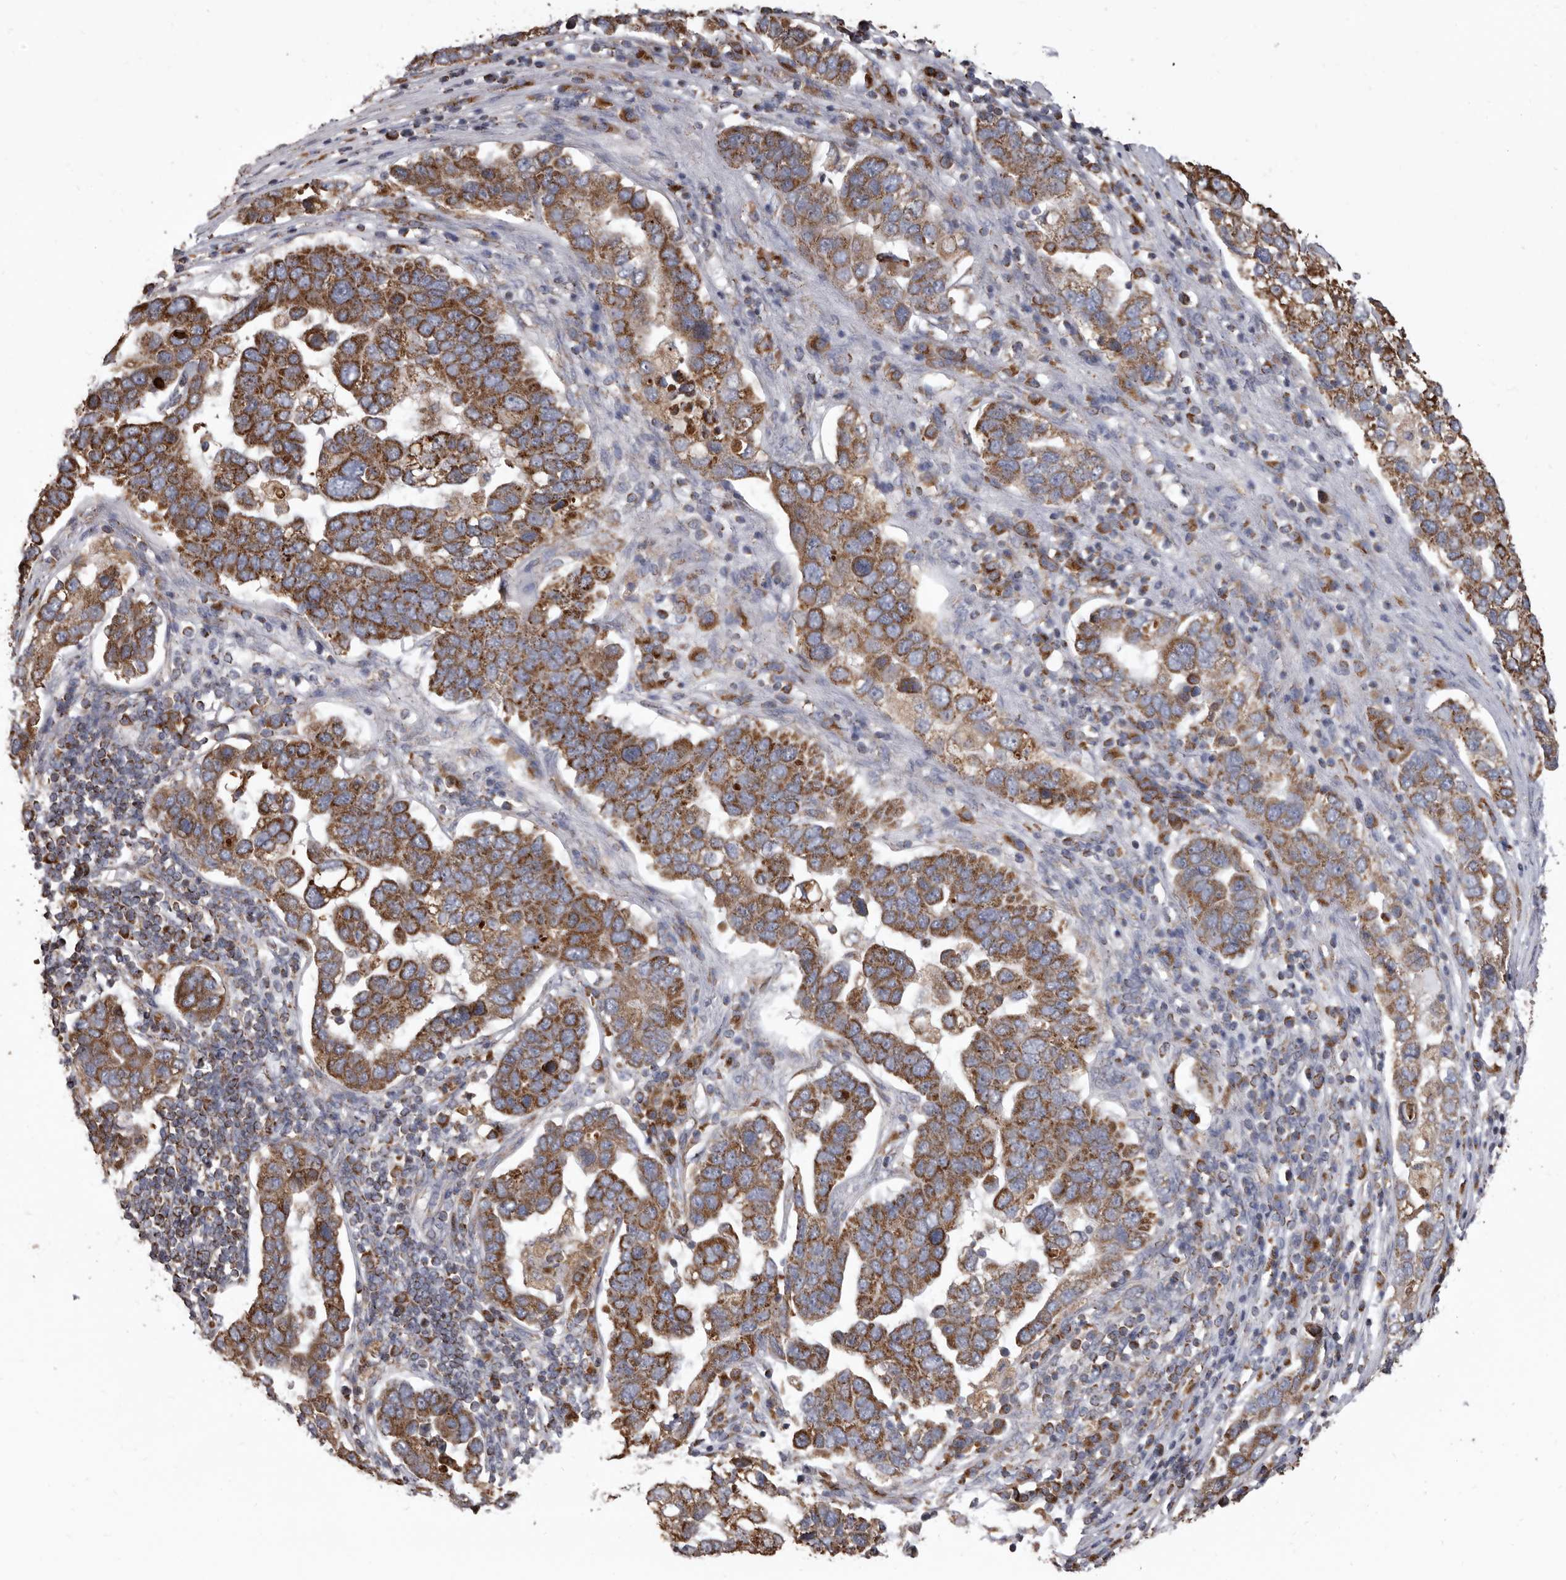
{"staining": {"intensity": "strong", "quantity": ">75%", "location": "cytoplasmic/membranous"}, "tissue": "pancreatic cancer", "cell_type": "Tumor cells", "image_type": "cancer", "snomed": [{"axis": "morphology", "description": "Adenocarcinoma, NOS"}, {"axis": "topography", "description": "Pancreas"}], "caption": "This histopathology image displays pancreatic cancer stained with immunohistochemistry to label a protein in brown. The cytoplasmic/membranous of tumor cells show strong positivity for the protein. Nuclei are counter-stained blue.", "gene": "CDK5RAP3", "patient": {"sex": "female", "age": 61}}